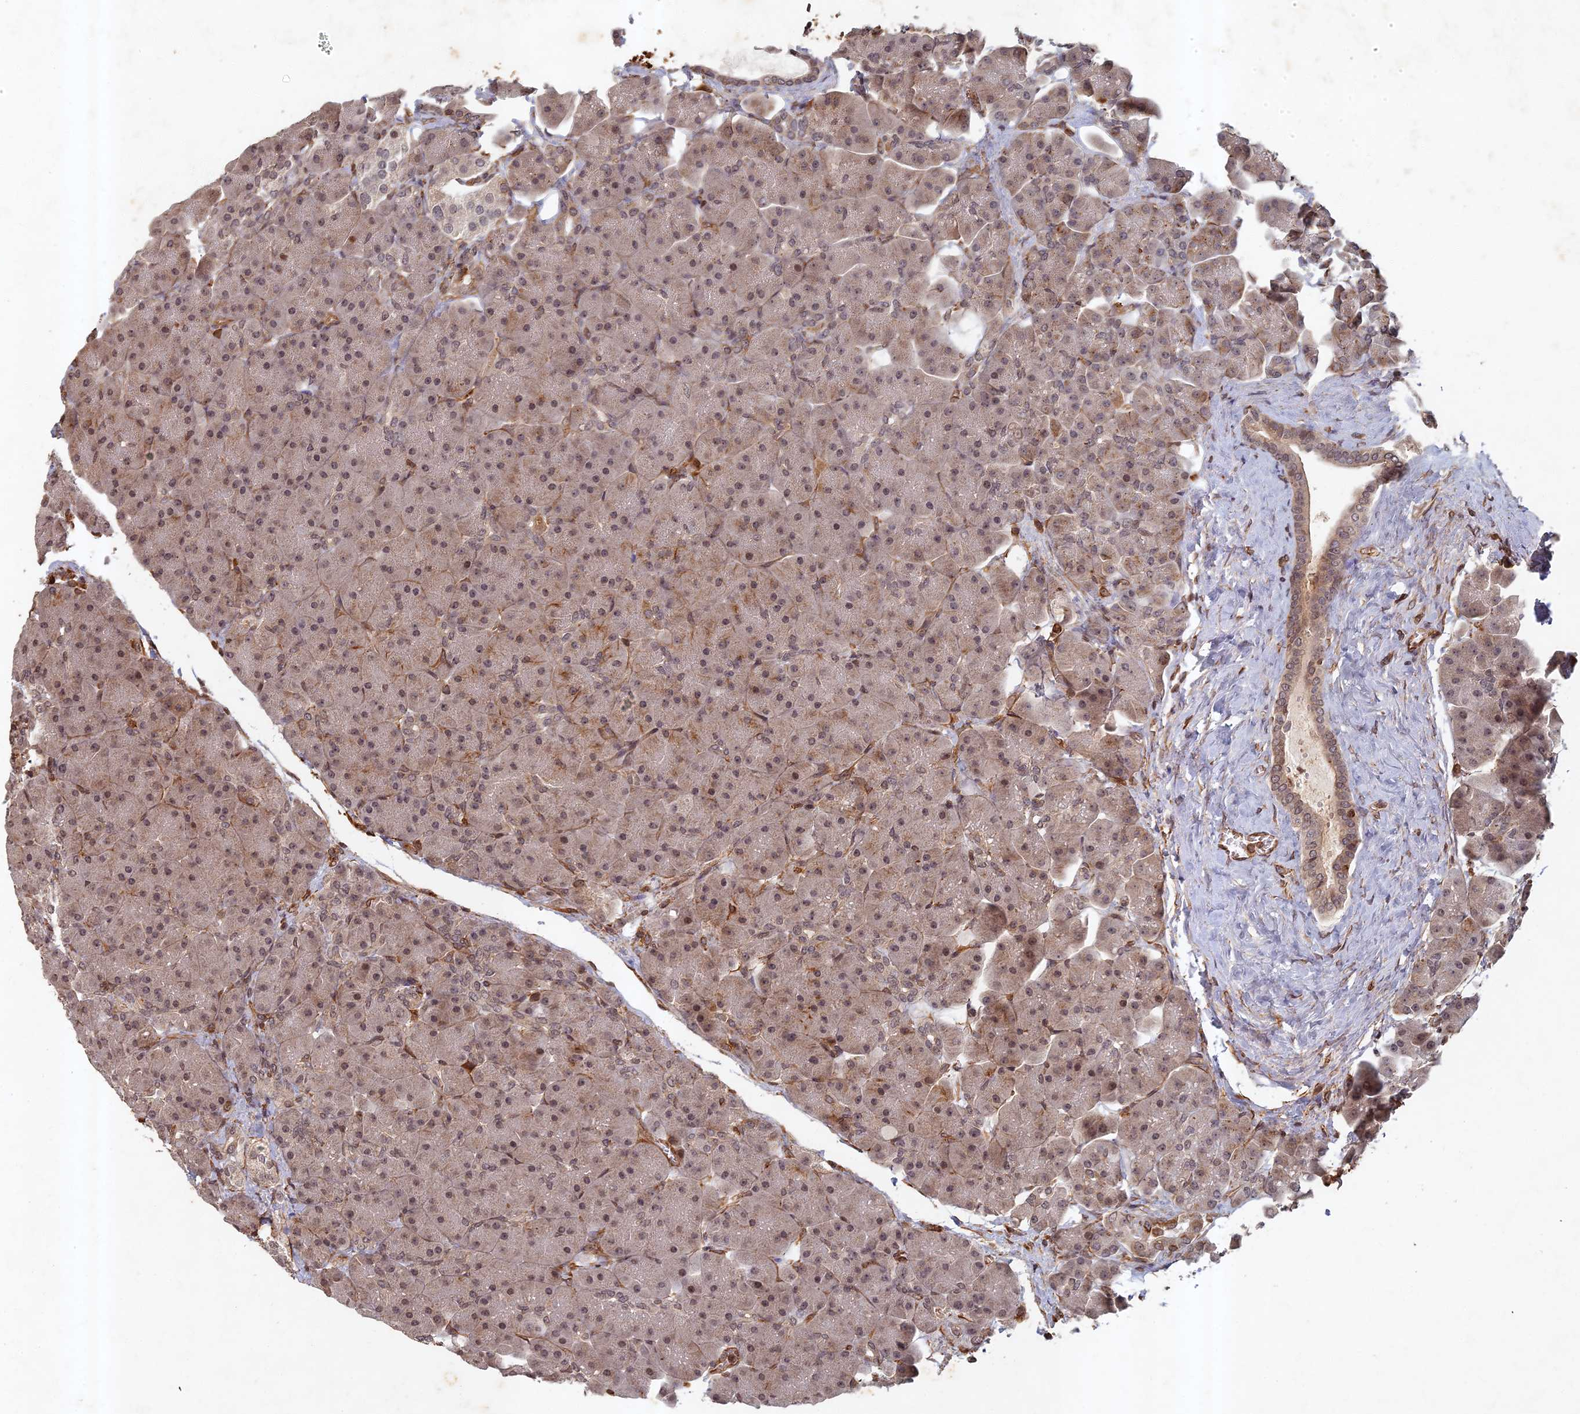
{"staining": {"intensity": "moderate", "quantity": "25%-75%", "location": "cytoplasmic/membranous,nuclear"}, "tissue": "pancreas", "cell_type": "Exocrine glandular cells", "image_type": "normal", "snomed": [{"axis": "morphology", "description": "Normal tissue, NOS"}, {"axis": "topography", "description": "Pancreas"}], "caption": "IHC staining of unremarkable pancreas, which displays medium levels of moderate cytoplasmic/membranous,nuclear positivity in about 25%-75% of exocrine glandular cells indicating moderate cytoplasmic/membranous,nuclear protein expression. The staining was performed using DAB (brown) for protein detection and nuclei were counterstained in hematoxylin (blue).", "gene": "ABCB10", "patient": {"sex": "male", "age": 66}}